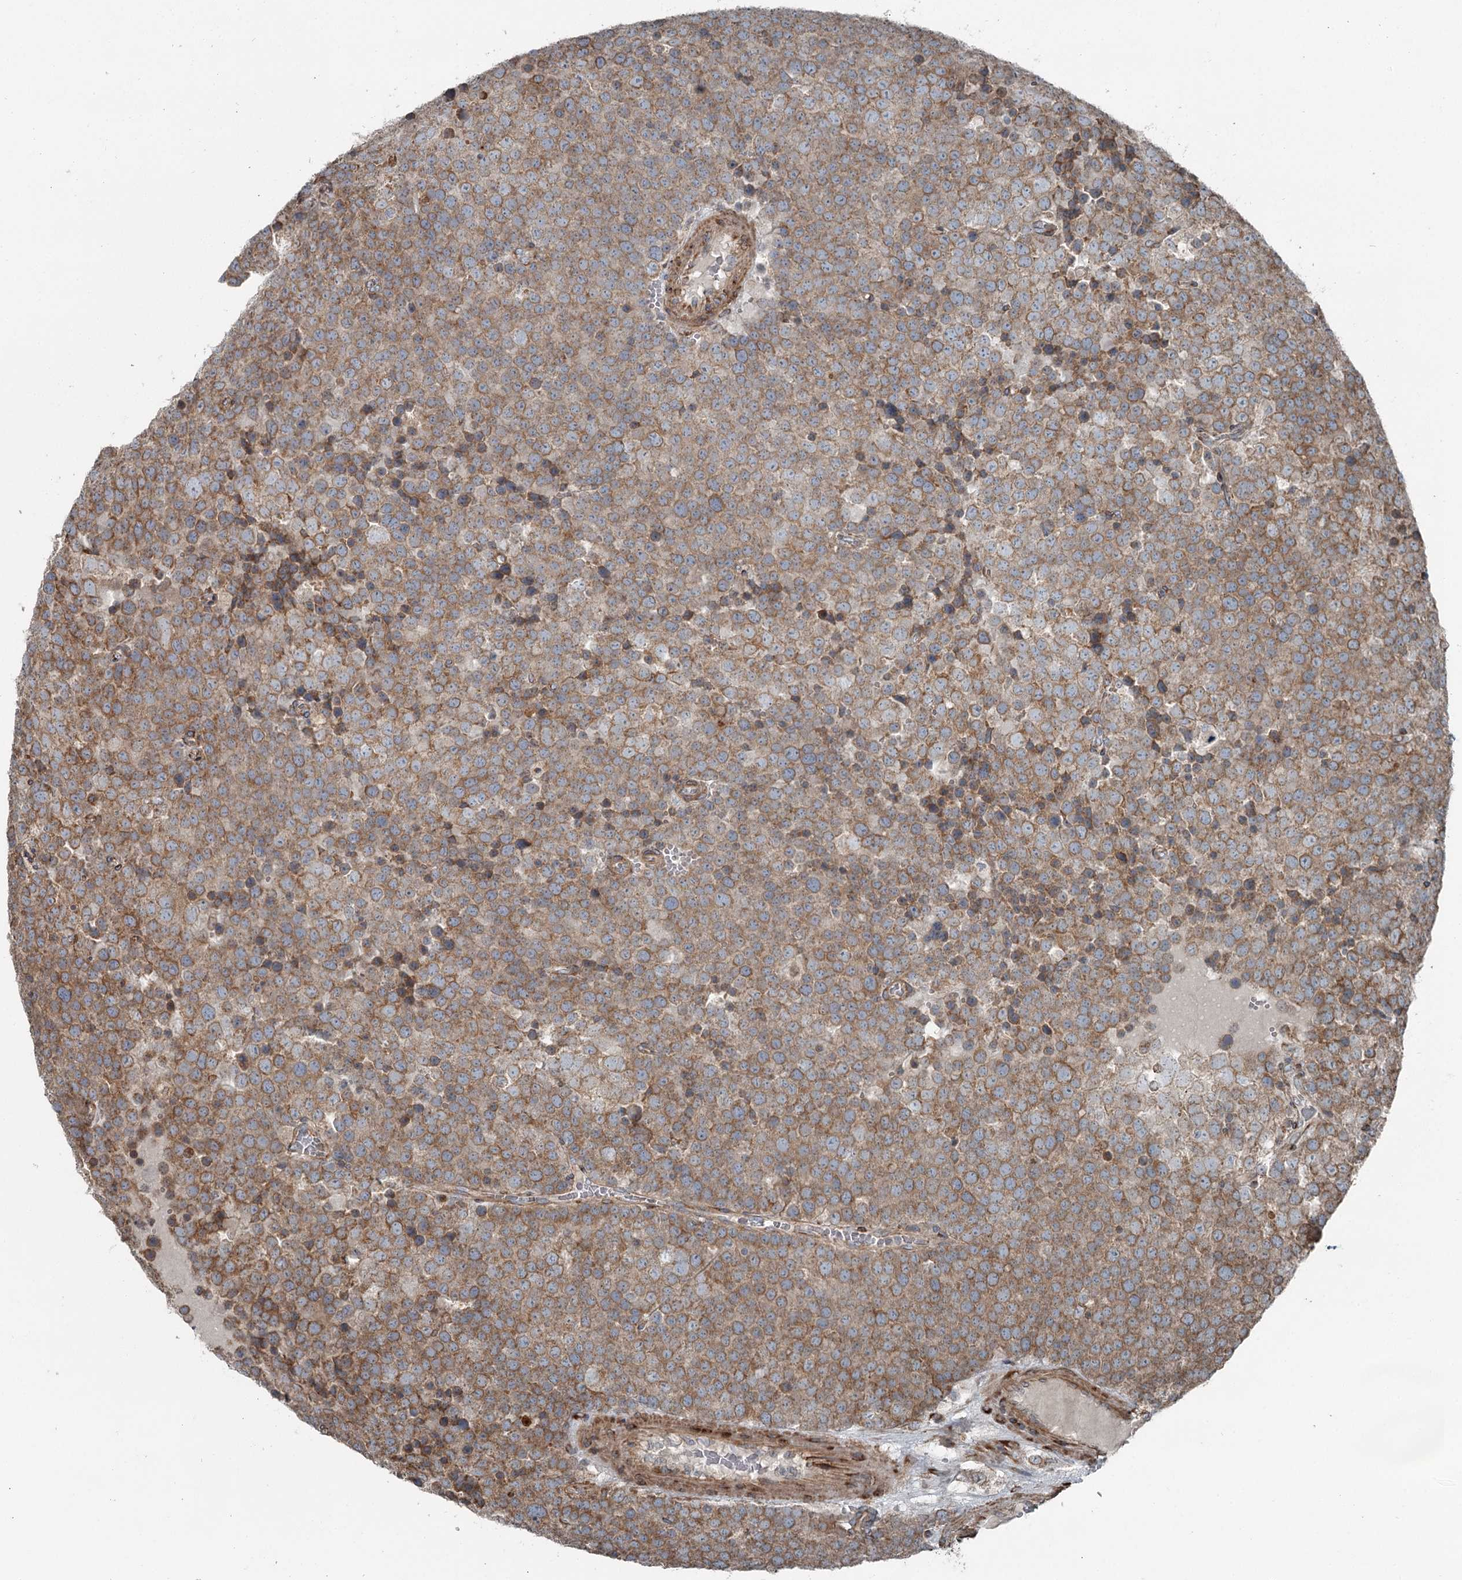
{"staining": {"intensity": "moderate", "quantity": ">75%", "location": "cytoplasmic/membranous"}, "tissue": "testis cancer", "cell_type": "Tumor cells", "image_type": "cancer", "snomed": [{"axis": "morphology", "description": "Seminoma, NOS"}, {"axis": "topography", "description": "Testis"}], "caption": "Immunohistochemistry (IHC) image of human testis cancer stained for a protein (brown), which displays medium levels of moderate cytoplasmic/membranous staining in approximately >75% of tumor cells.", "gene": "RASSF8", "patient": {"sex": "male", "age": 71}}